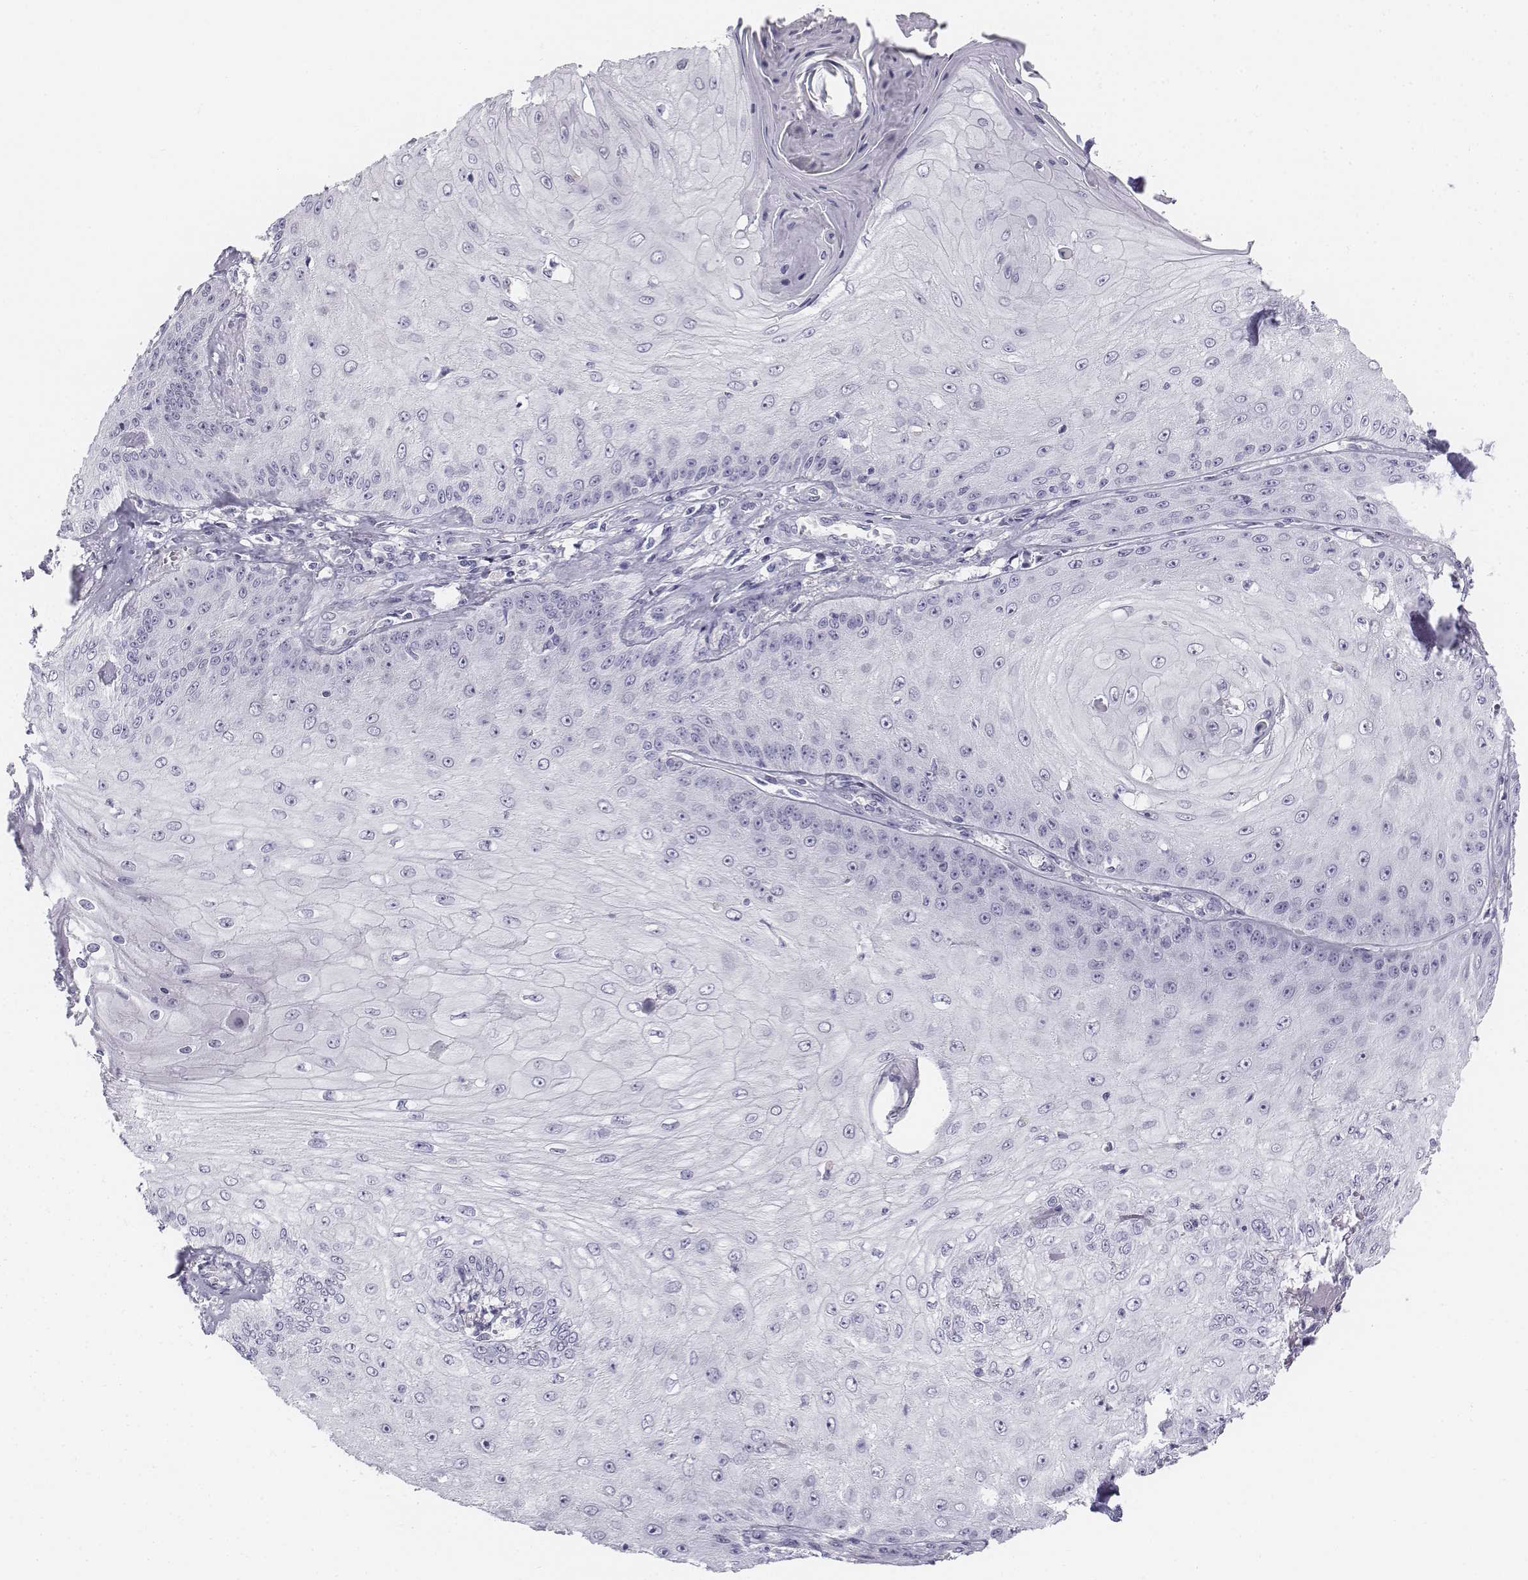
{"staining": {"intensity": "negative", "quantity": "none", "location": "none"}, "tissue": "skin cancer", "cell_type": "Tumor cells", "image_type": "cancer", "snomed": [{"axis": "morphology", "description": "Squamous cell carcinoma, NOS"}, {"axis": "topography", "description": "Skin"}], "caption": "Immunohistochemical staining of human skin squamous cell carcinoma exhibits no significant expression in tumor cells.", "gene": "TH", "patient": {"sex": "male", "age": 70}}